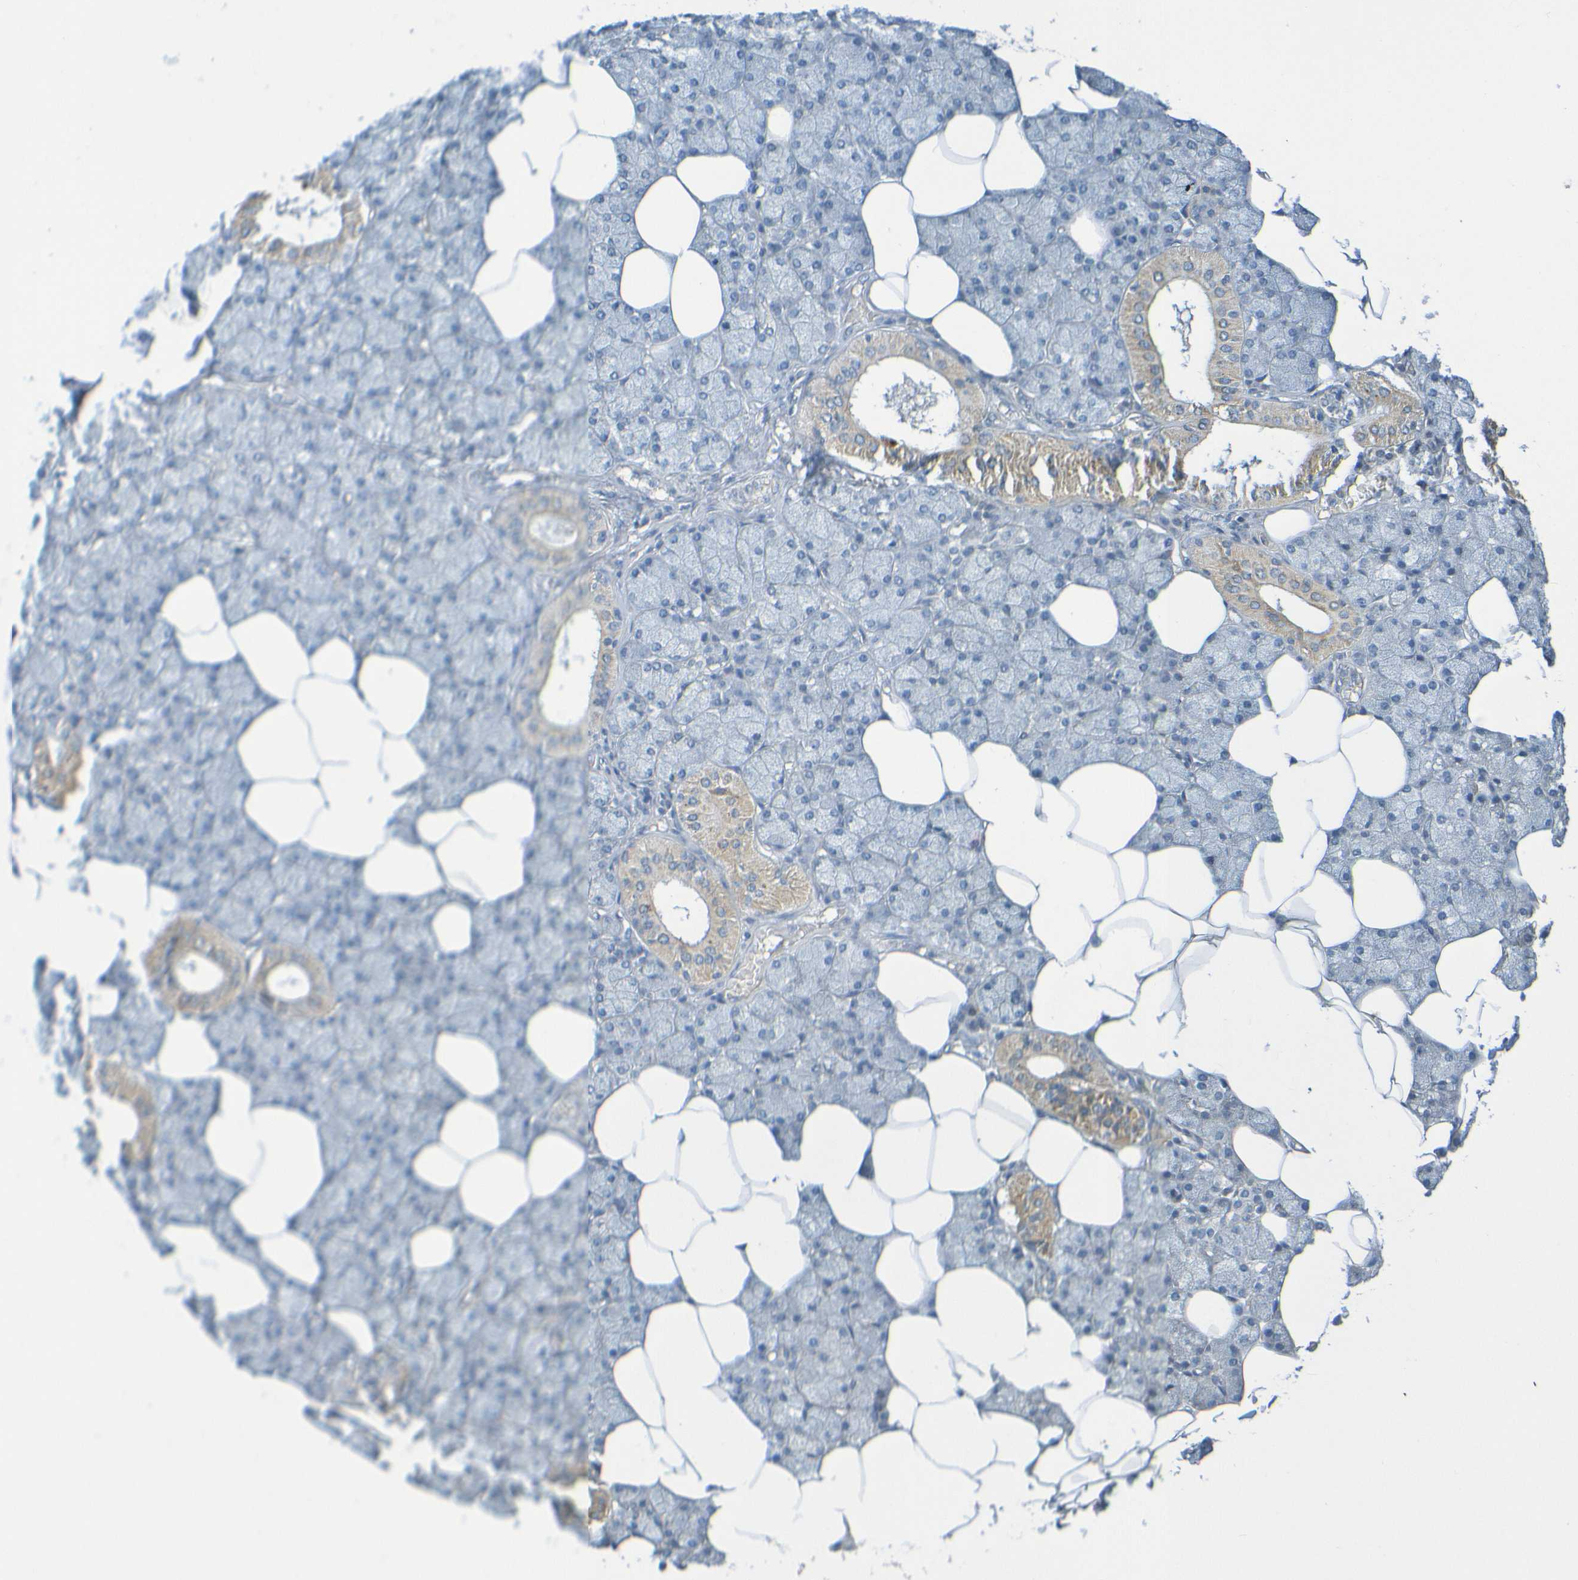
{"staining": {"intensity": "weak", "quantity": "<25%", "location": "cytoplasmic/membranous"}, "tissue": "salivary gland", "cell_type": "Glandular cells", "image_type": "normal", "snomed": [{"axis": "morphology", "description": "Normal tissue, NOS"}, {"axis": "topography", "description": "Salivary gland"}], "caption": "IHC photomicrograph of unremarkable salivary gland: salivary gland stained with DAB (3,3'-diaminobenzidine) demonstrates no significant protein expression in glandular cells. The staining is performed using DAB brown chromogen with nuclei counter-stained in using hematoxylin.", "gene": "CYP4F2", "patient": {"sex": "male", "age": 62}}